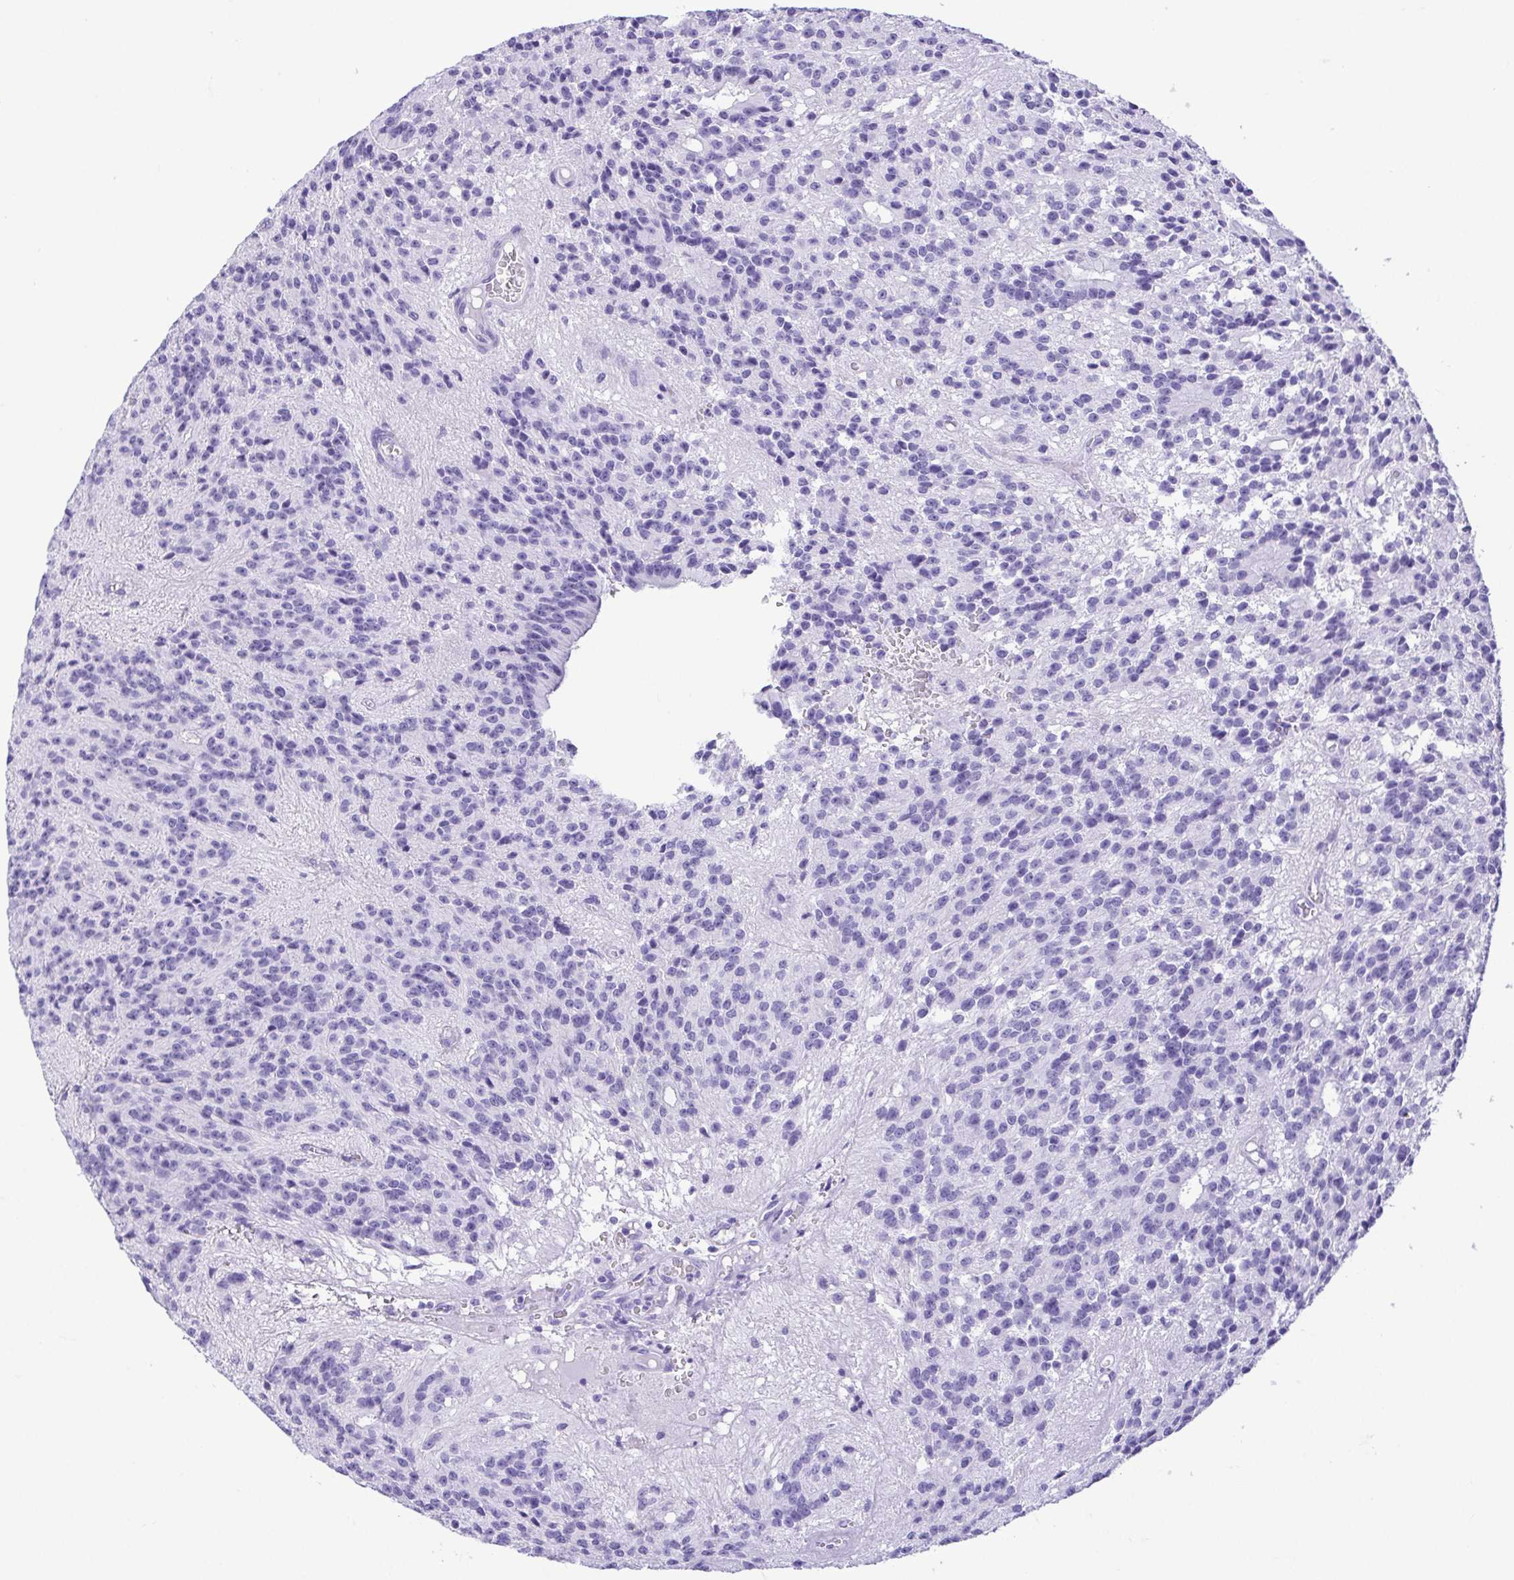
{"staining": {"intensity": "negative", "quantity": "none", "location": "none"}, "tissue": "glioma", "cell_type": "Tumor cells", "image_type": "cancer", "snomed": [{"axis": "morphology", "description": "Glioma, malignant, Low grade"}, {"axis": "topography", "description": "Brain"}], "caption": "Tumor cells are negative for brown protein staining in malignant low-grade glioma.", "gene": "CDSN", "patient": {"sex": "male", "age": 31}}